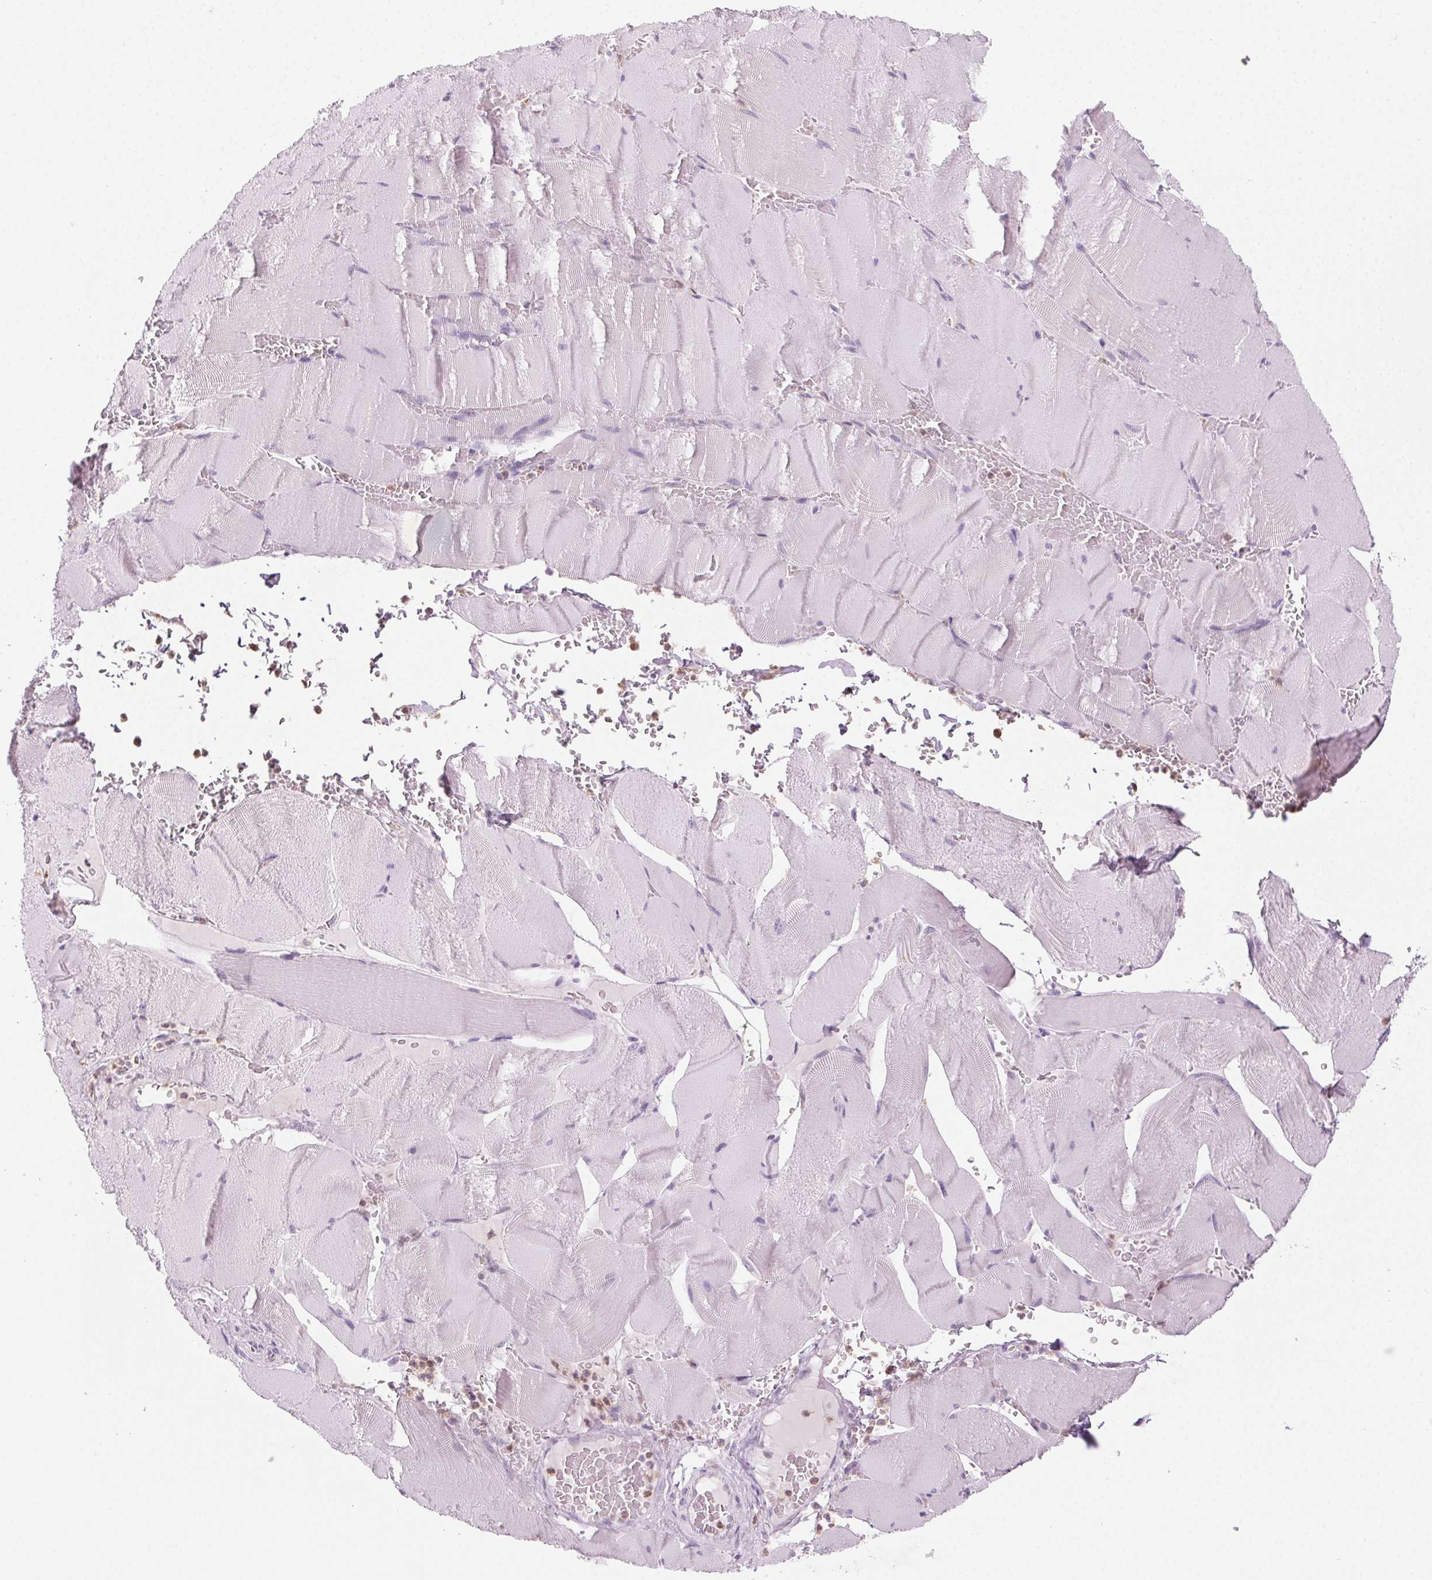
{"staining": {"intensity": "negative", "quantity": "none", "location": "none"}, "tissue": "skeletal muscle", "cell_type": "Myocytes", "image_type": "normal", "snomed": [{"axis": "morphology", "description": "Normal tissue, NOS"}, {"axis": "topography", "description": "Skeletal muscle"}], "caption": "Myocytes show no significant protein staining in unremarkable skeletal muscle. (Brightfield microscopy of DAB IHC at high magnification).", "gene": "MPO", "patient": {"sex": "male", "age": 56}}